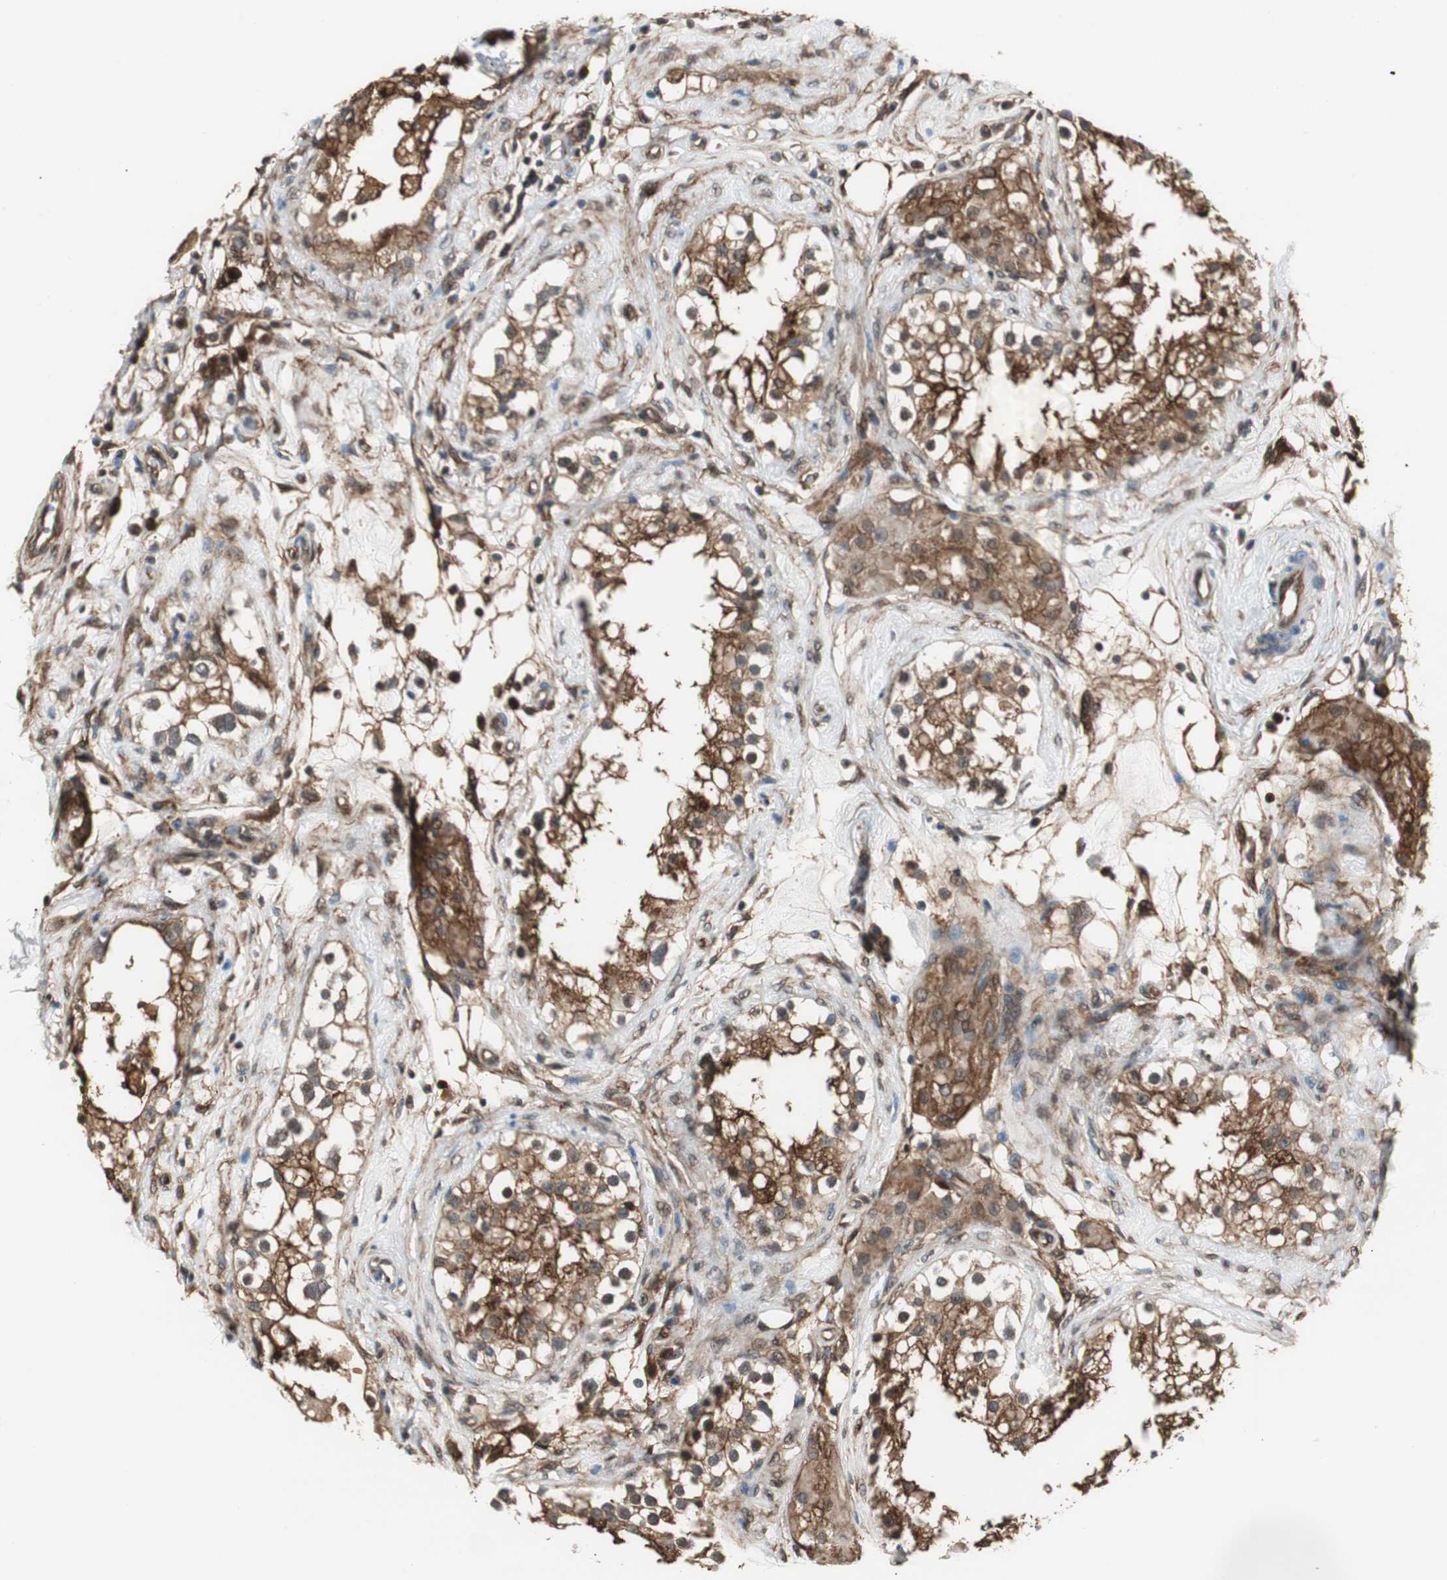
{"staining": {"intensity": "strong", "quantity": ">75%", "location": "cytoplasmic/membranous"}, "tissue": "epididymis", "cell_type": "Glandular cells", "image_type": "normal", "snomed": [{"axis": "morphology", "description": "Normal tissue, NOS"}, {"axis": "morphology", "description": "Inflammation, NOS"}, {"axis": "topography", "description": "Epididymis"}], "caption": "IHC image of benign human epididymis stained for a protein (brown), which shows high levels of strong cytoplasmic/membranous positivity in about >75% of glandular cells.", "gene": "PTPN11", "patient": {"sex": "male", "age": 84}}